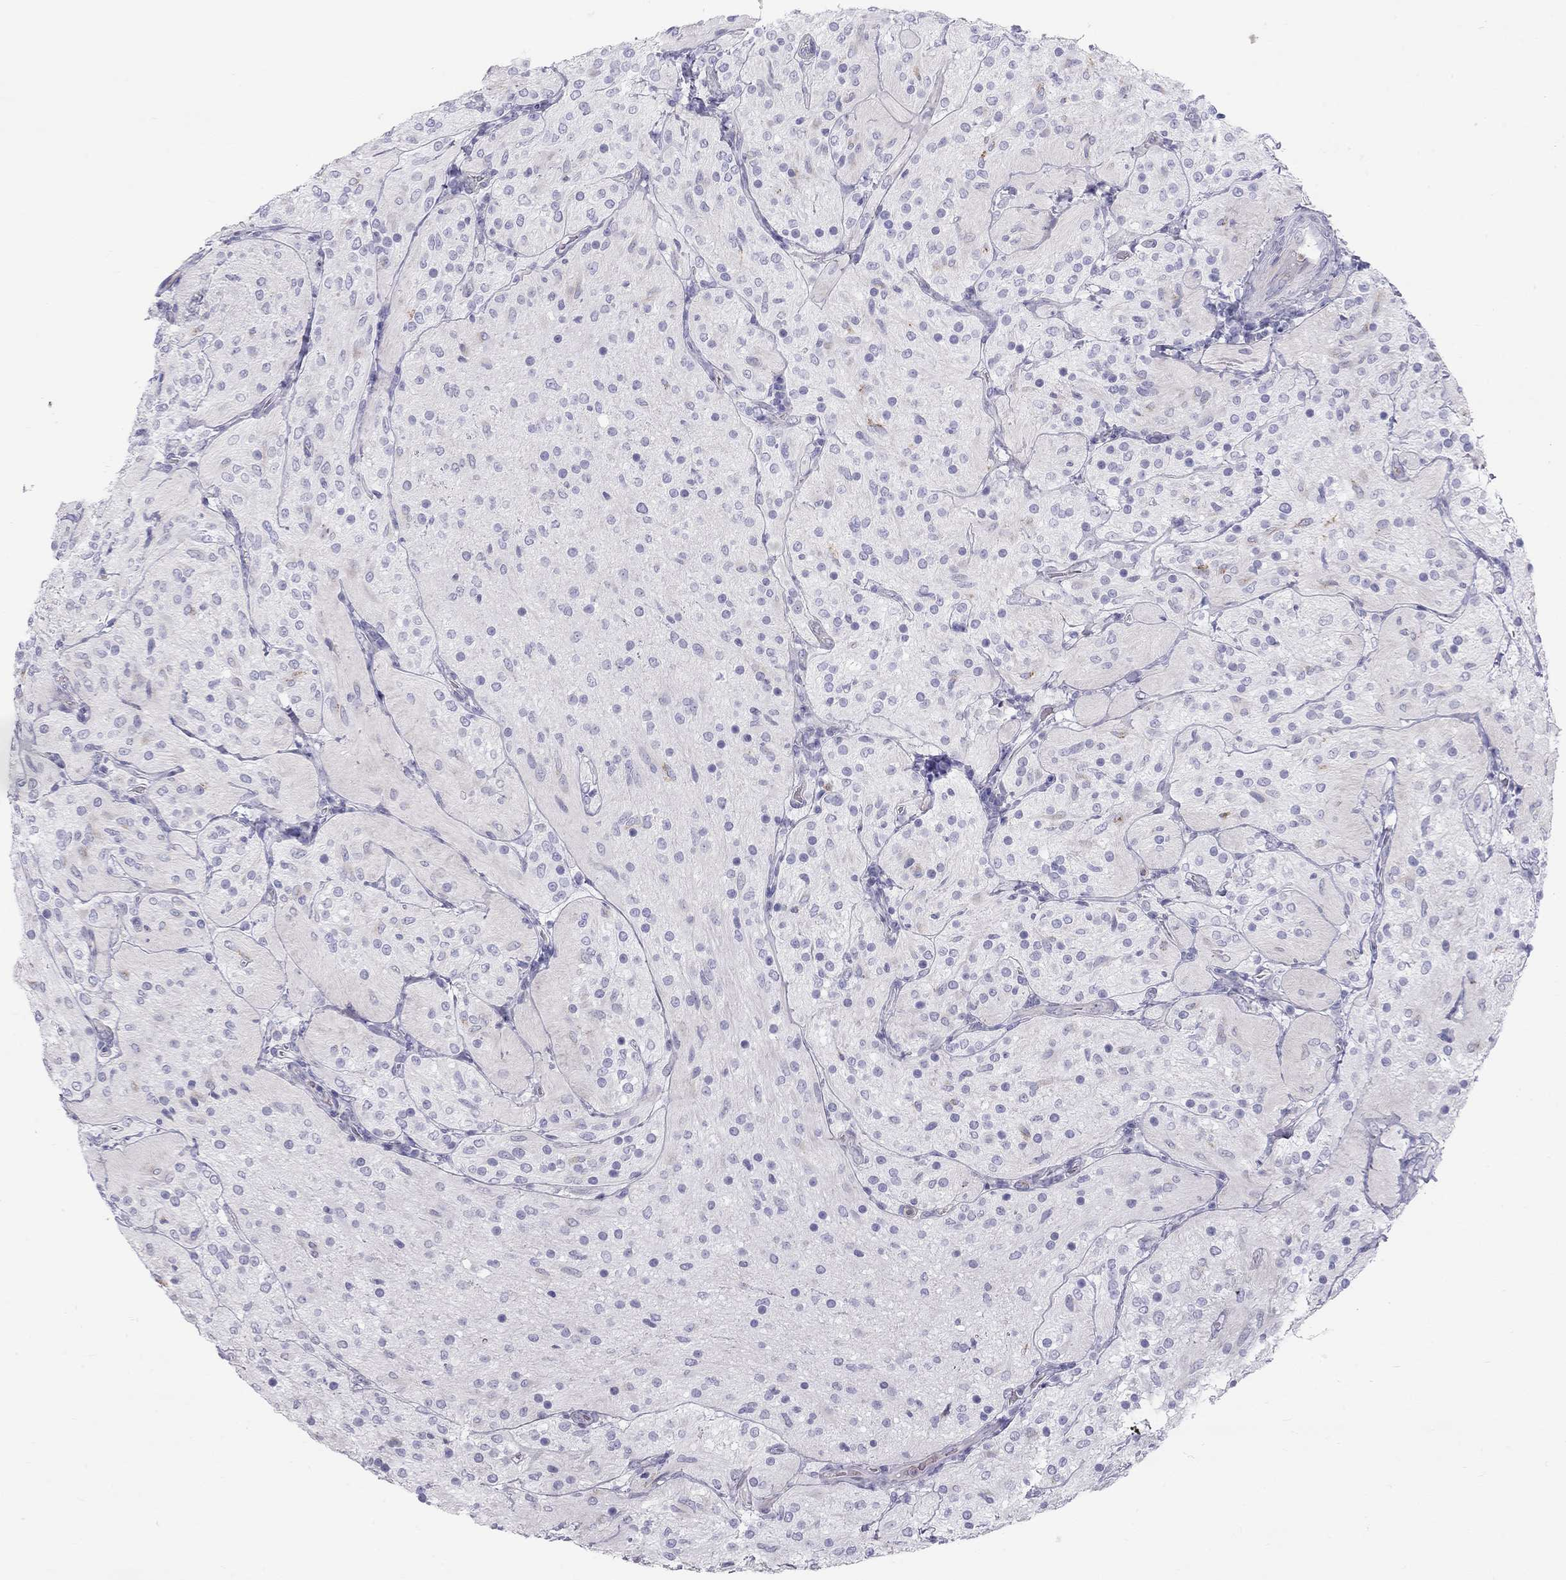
{"staining": {"intensity": "negative", "quantity": "none", "location": "none"}, "tissue": "glioma", "cell_type": "Tumor cells", "image_type": "cancer", "snomed": [{"axis": "morphology", "description": "Glioma, malignant, Low grade"}, {"axis": "topography", "description": "Brain"}], "caption": "Tumor cells are negative for brown protein staining in malignant low-grade glioma. Nuclei are stained in blue.", "gene": "TDRD6", "patient": {"sex": "male", "age": 3}}